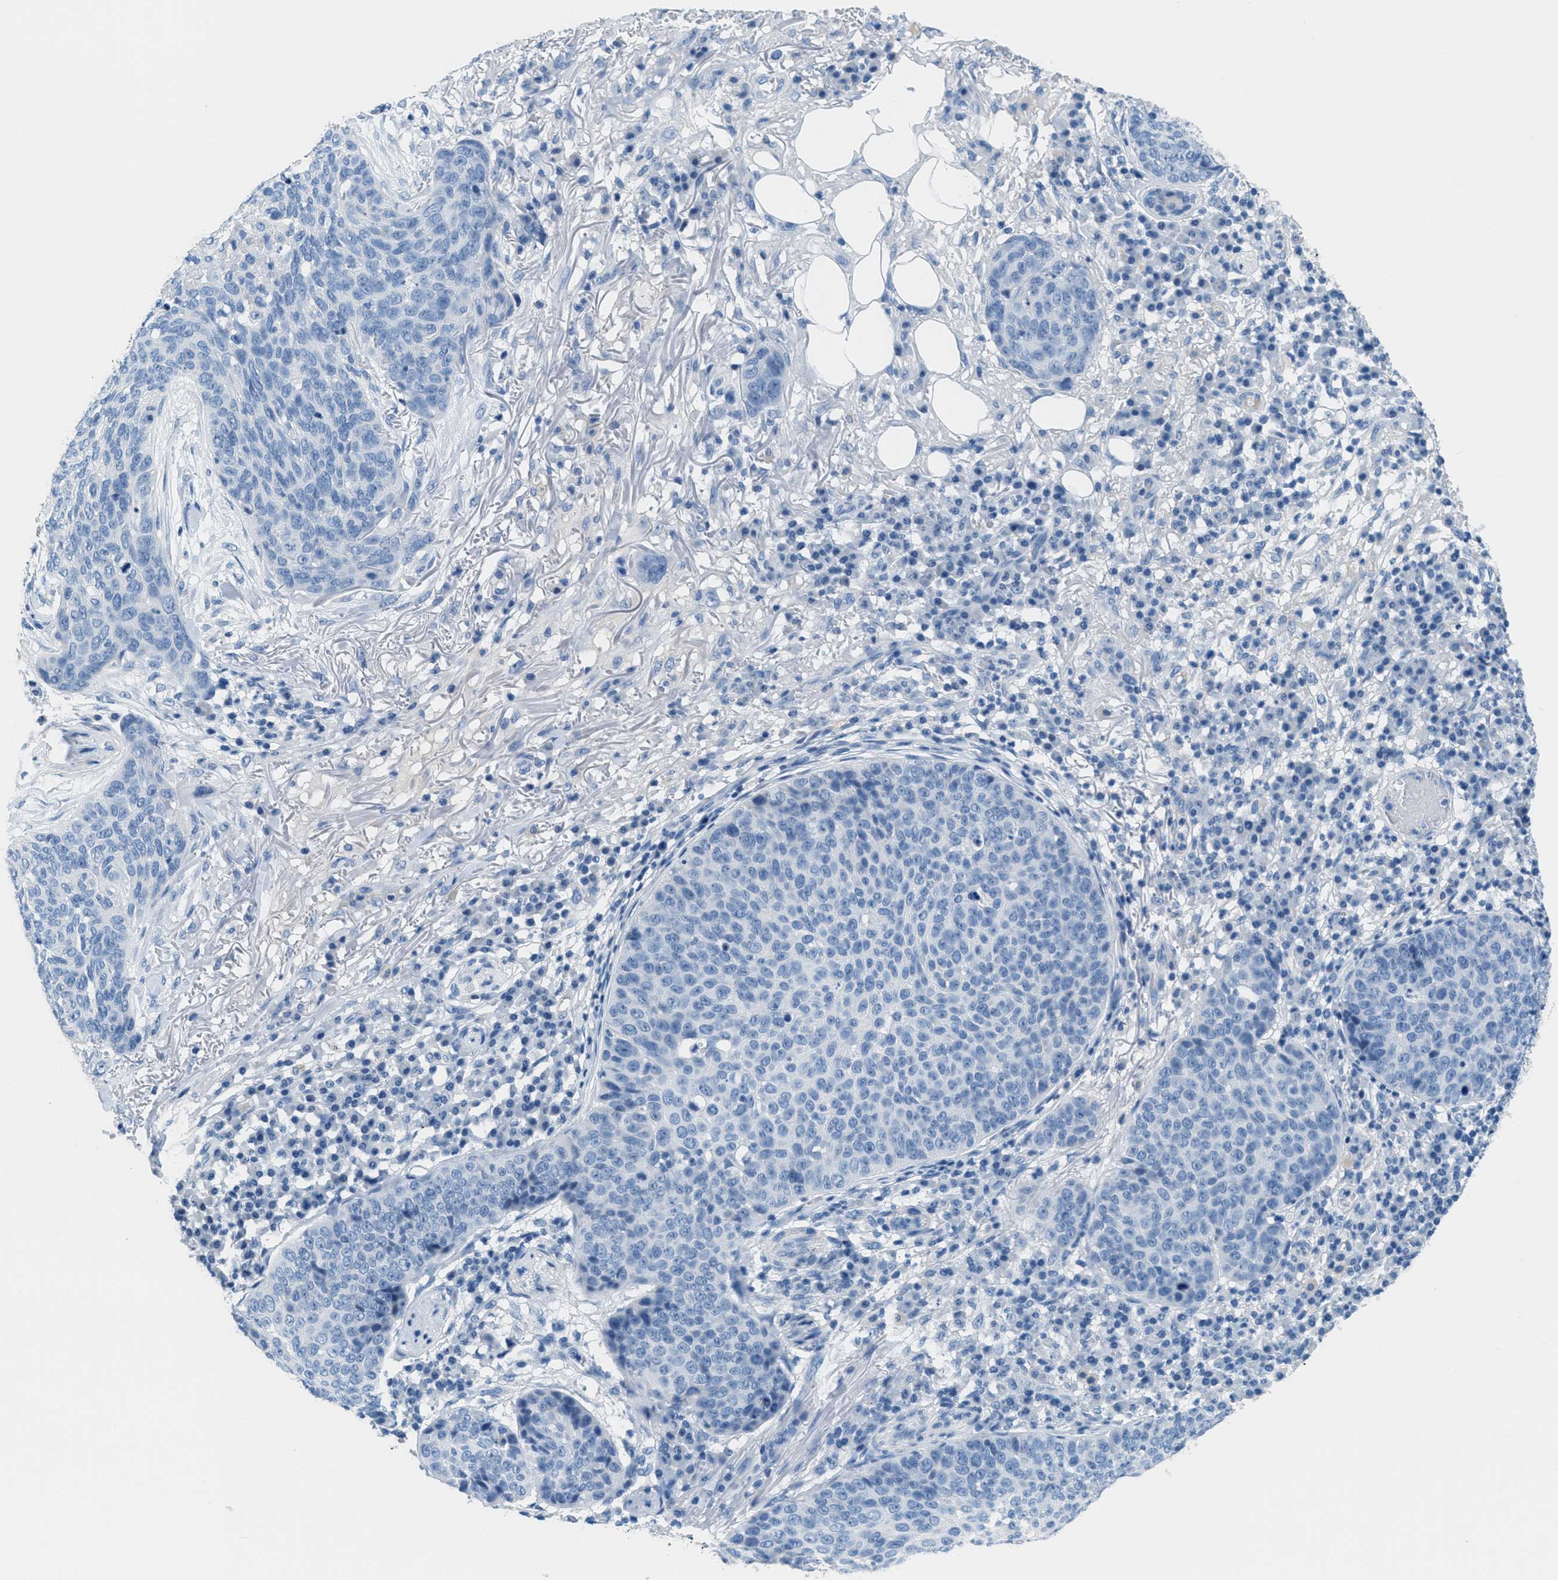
{"staining": {"intensity": "negative", "quantity": "none", "location": "none"}, "tissue": "skin cancer", "cell_type": "Tumor cells", "image_type": "cancer", "snomed": [{"axis": "morphology", "description": "Squamous cell carcinoma in situ, NOS"}, {"axis": "morphology", "description": "Squamous cell carcinoma, NOS"}, {"axis": "topography", "description": "Skin"}], "caption": "Immunohistochemistry of skin squamous cell carcinoma demonstrates no staining in tumor cells.", "gene": "MGARP", "patient": {"sex": "male", "age": 93}}